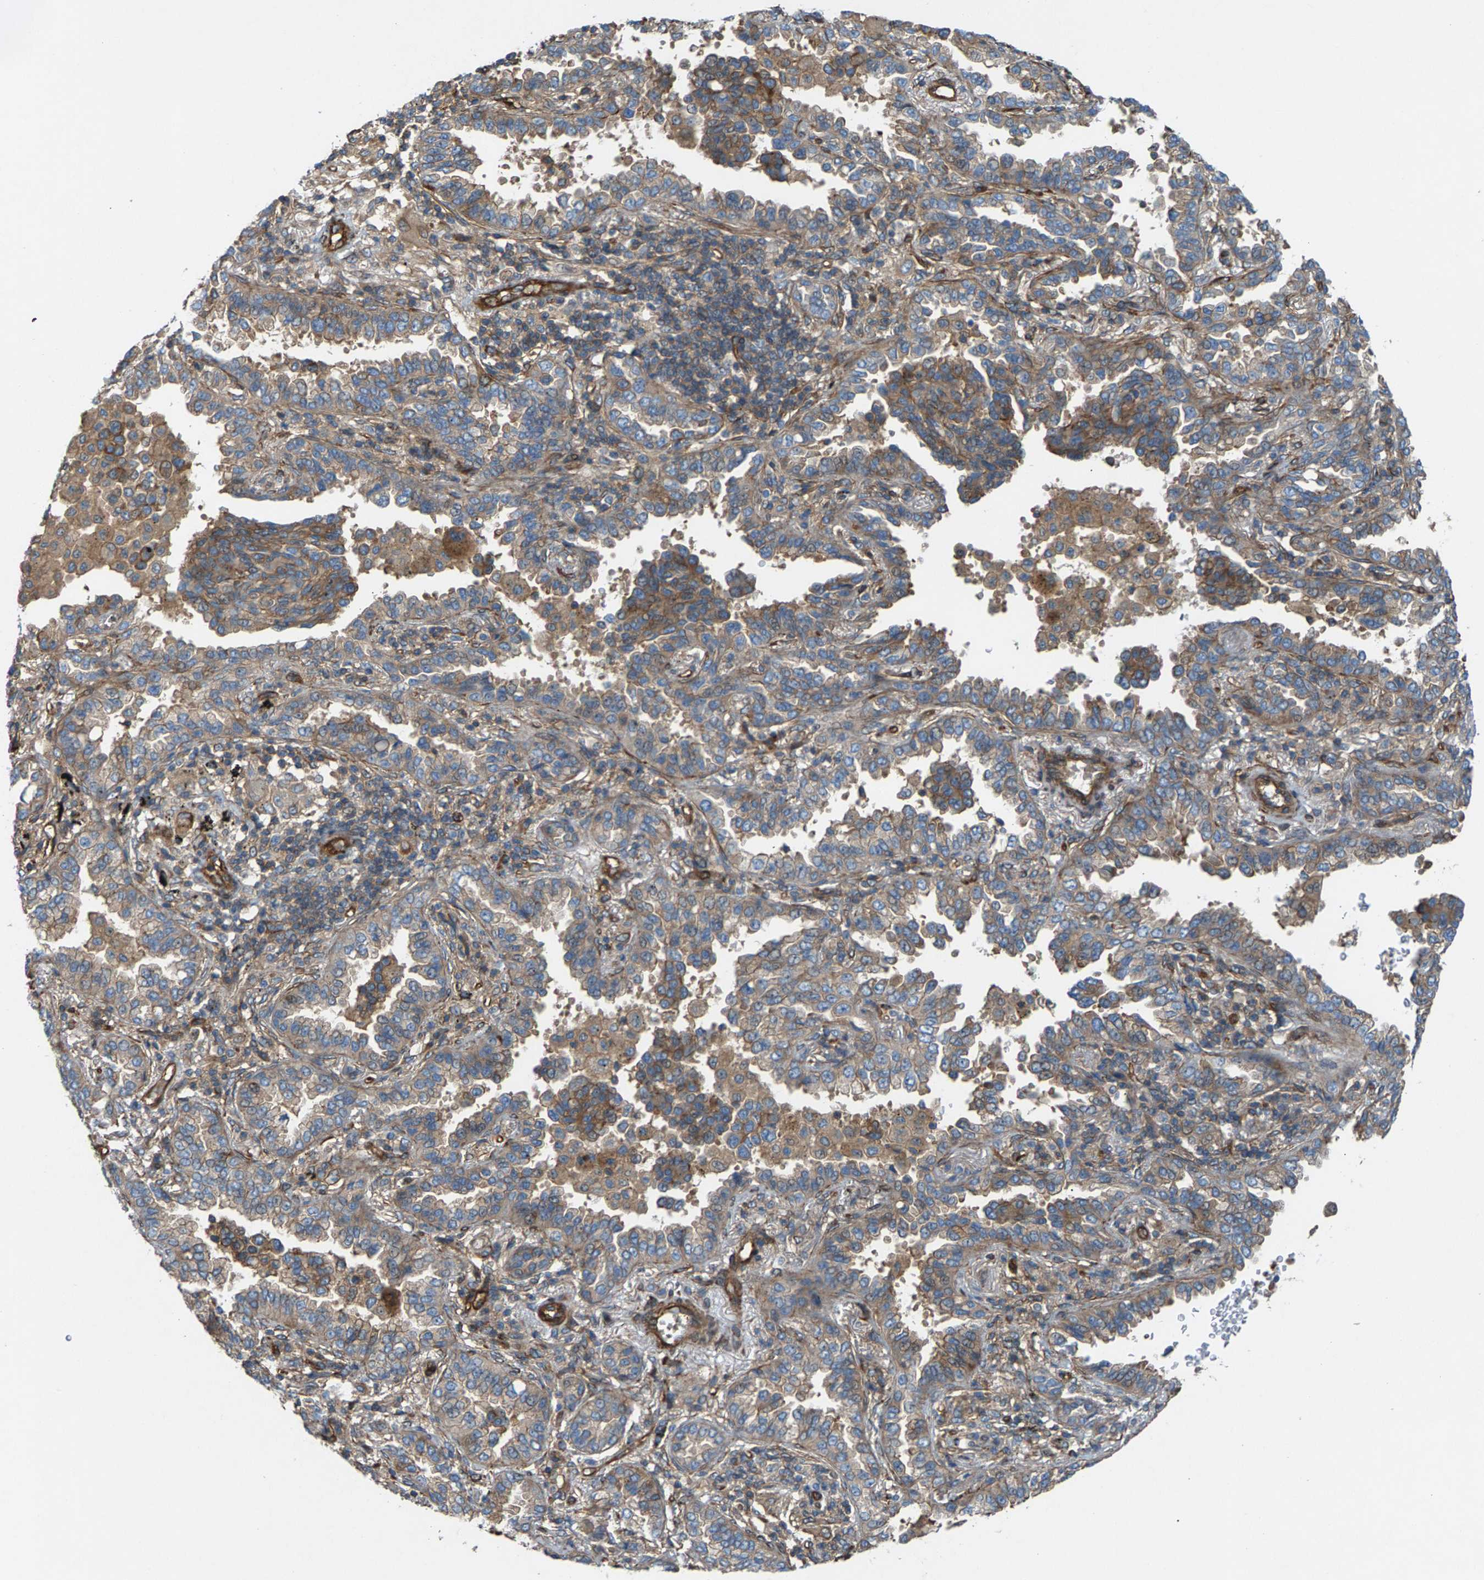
{"staining": {"intensity": "weak", "quantity": ">75%", "location": "cytoplasmic/membranous"}, "tissue": "lung cancer", "cell_type": "Tumor cells", "image_type": "cancer", "snomed": [{"axis": "morphology", "description": "Normal tissue, NOS"}, {"axis": "morphology", "description": "Adenocarcinoma, NOS"}, {"axis": "topography", "description": "Lung"}], "caption": "Lung adenocarcinoma stained with immunohistochemistry shows weak cytoplasmic/membranous expression in approximately >75% of tumor cells. Using DAB (3,3'-diaminobenzidine) (brown) and hematoxylin (blue) stains, captured at high magnification using brightfield microscopy.", "gene": "PDCL", "patient": {"sex": "male", "age": 59}}